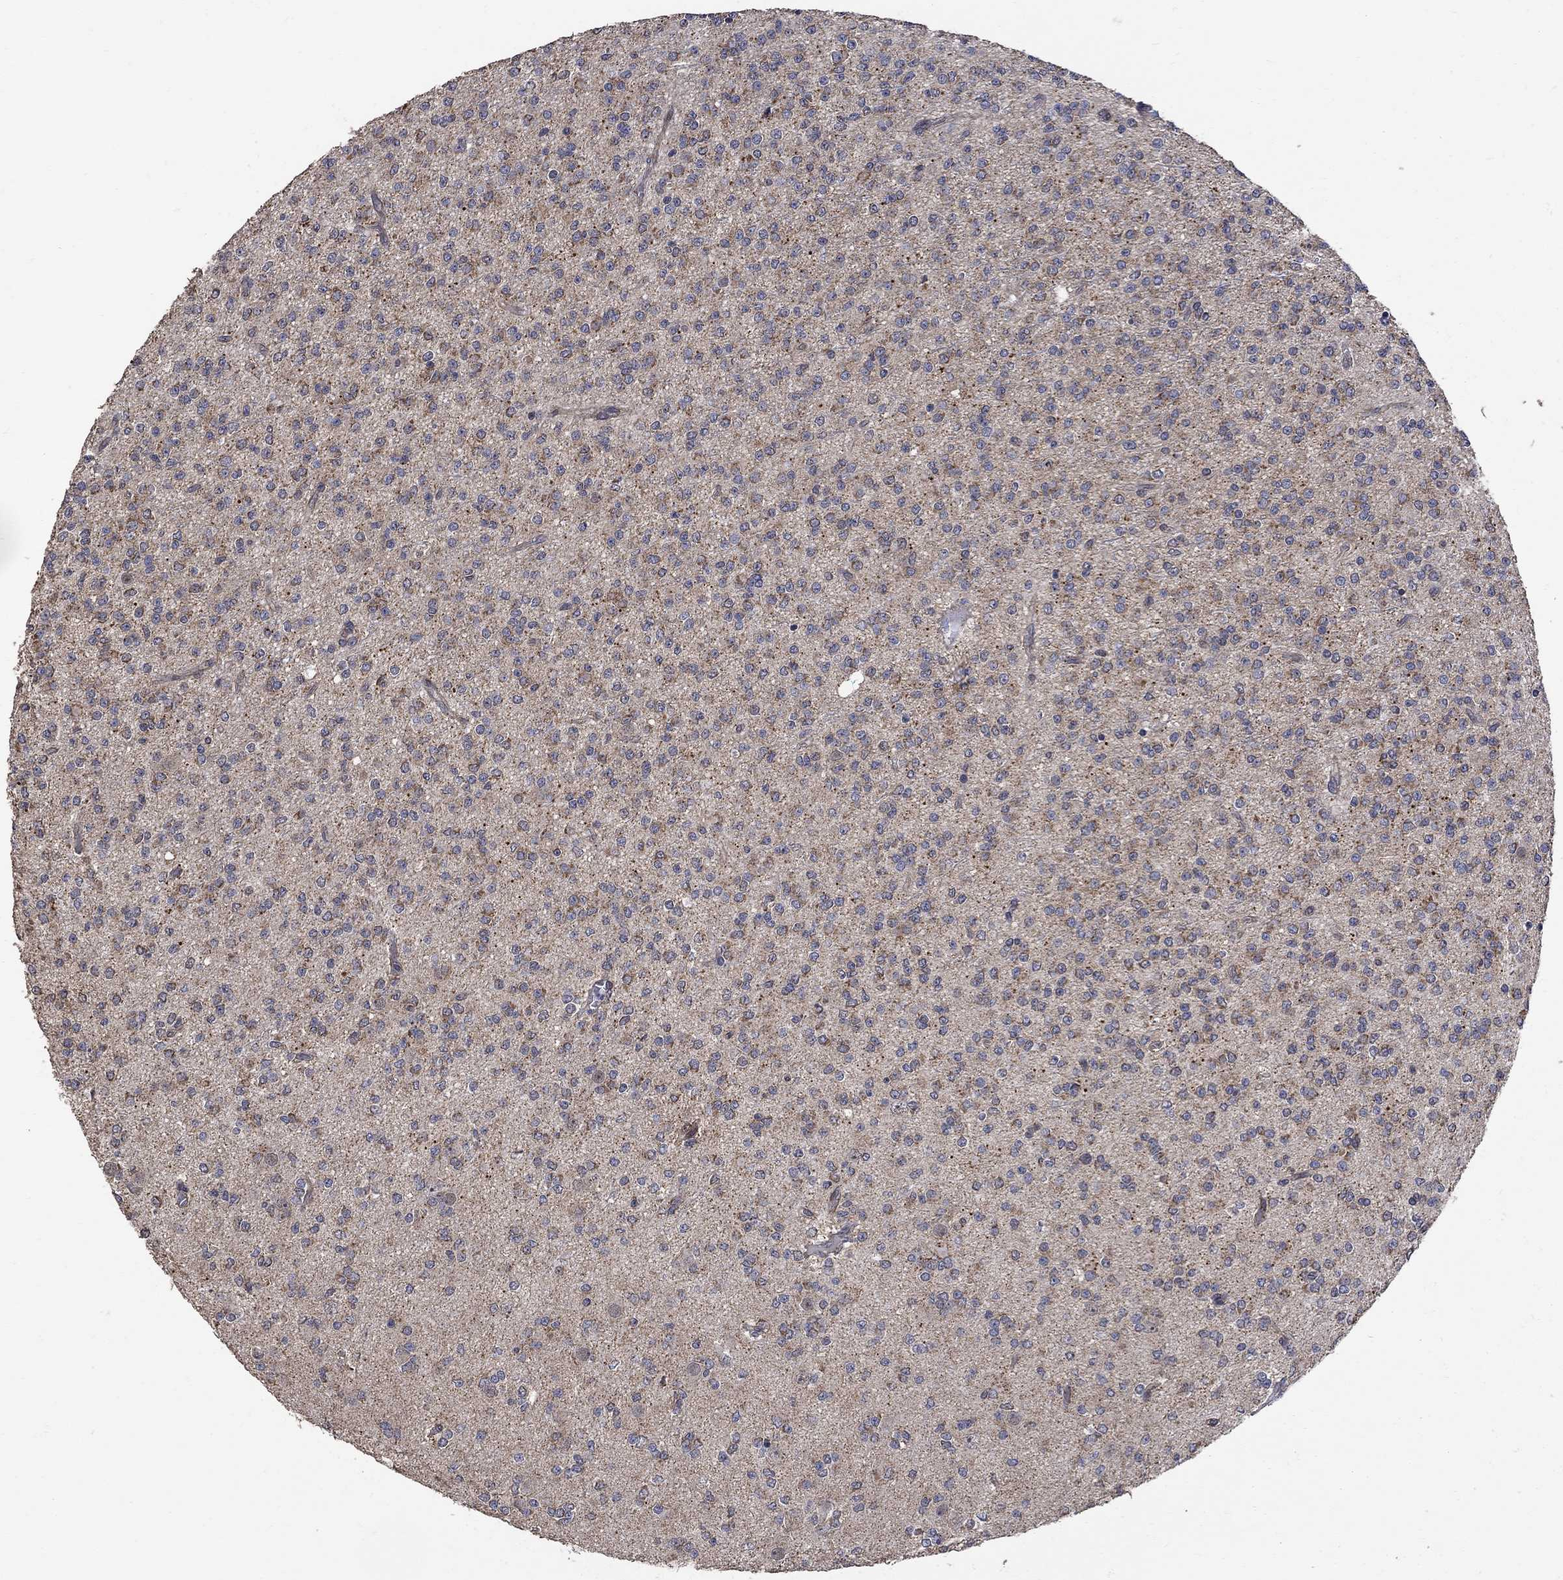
{"staining": {"intensity": "negative", "quantity": "none", "location": "none"}, "tissue": "glioma", "cell_type": "Tumor cells", "image_type": "cancer", "snomed": [{"axis": "morphology", "description": "Glioma, malignant, Low grade"}, {"axis": "topography", "description": "Brain"}], "caption": "Photomicrograph shows no protein expression in tumor cells of glioma tissue. Nuclei are stained in blue.", "gene": "ANKRA2", "patient": {"sex": "male", "age": 27}}